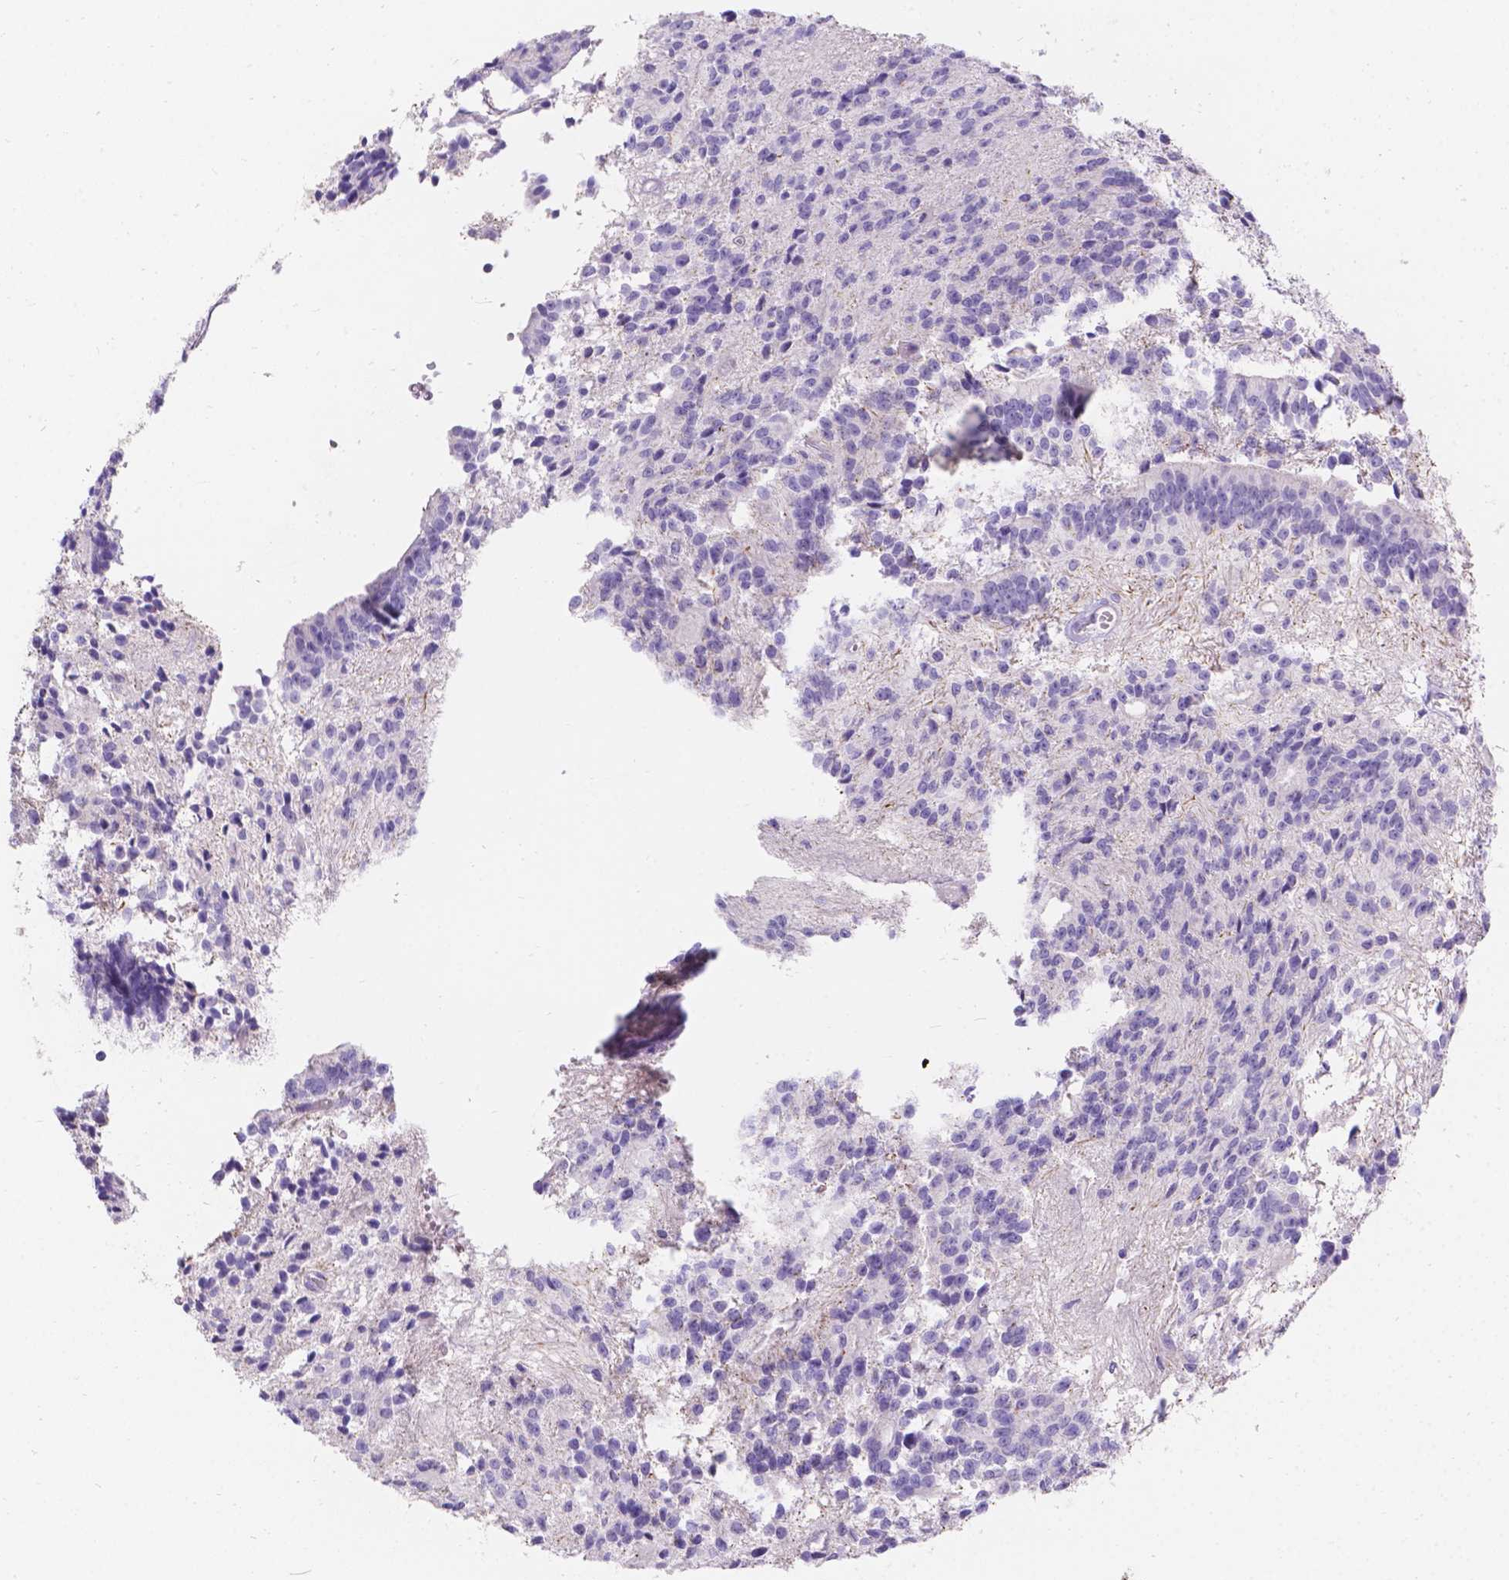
{"staining": {"intensity": "negative", "quantity": "none", "location": "none"}, "tissue": "glioma", "cell_type": "Tumor cells", "image_type": "cancer", "snomed": [{"axis": "morphology", "description": "Glioma, malignant, Low grade"}, {"axis": "topography", "description": "Brain"}], "caption": "Immunohistochemistry photomicrograph of human malignant low-grade glioma stained for a protein (brown), which reveals no positivity in tumor cells. (DAB IHC with hematoxylin counter stain).", "gene": "GNRHR", "patient": {"sex": "male", "age": 31}}